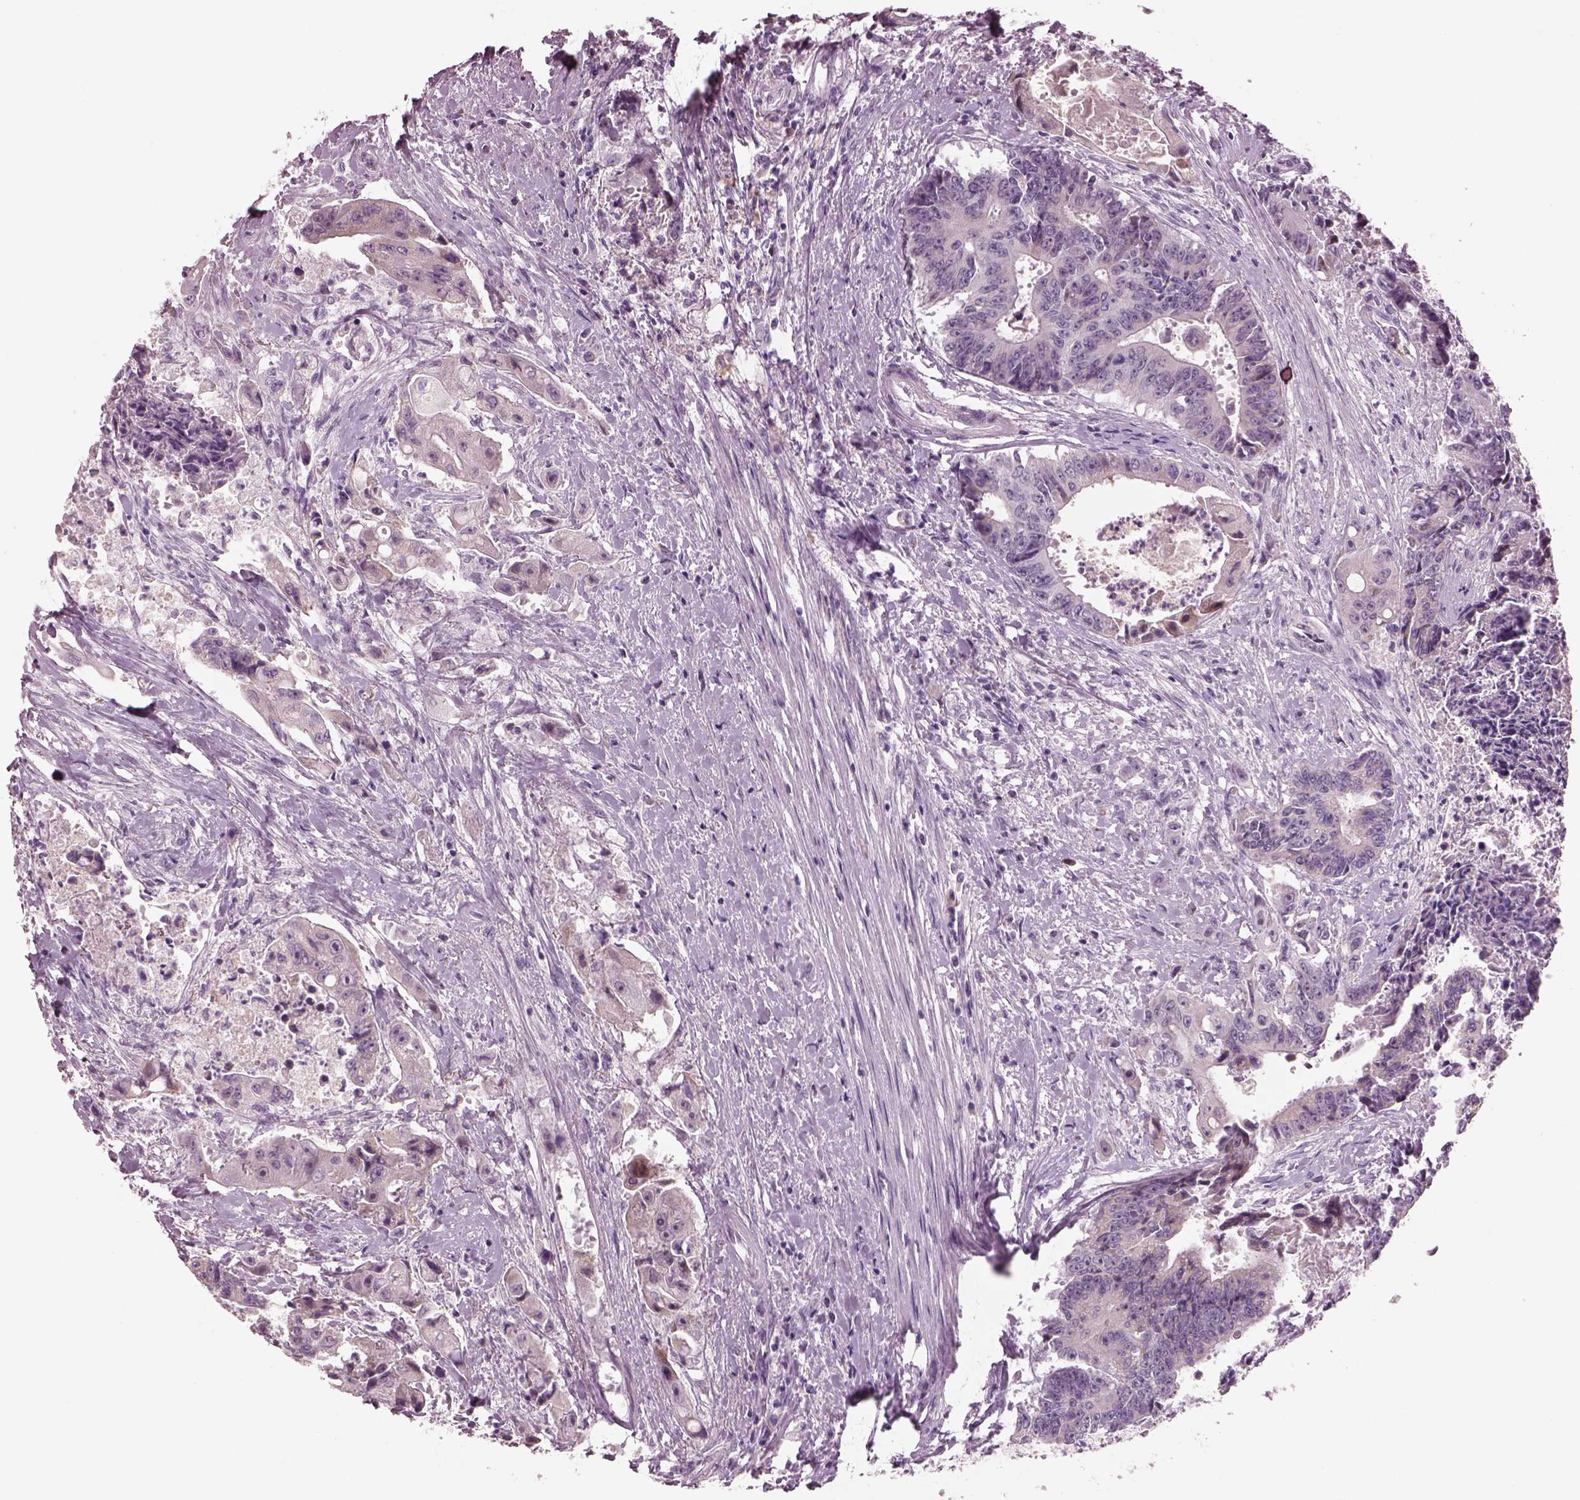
{"staining": {"intensity": "negative", "quantity": "none", "location": "none"}, "tissue": "colorectal cancer", "cell_type": "Tumor cells", "image_type": "cancer", "snomed": [{"axis": "morphology", "description": "Adenocarcinoma, NOS"}, {"axis": "topography", "description": "Rectum"}], "caption": "Tumor cells show no significant expression in colorectal cancer.", "gene": "CYLC1", "patient": {"sex": "male", "age": 54}}